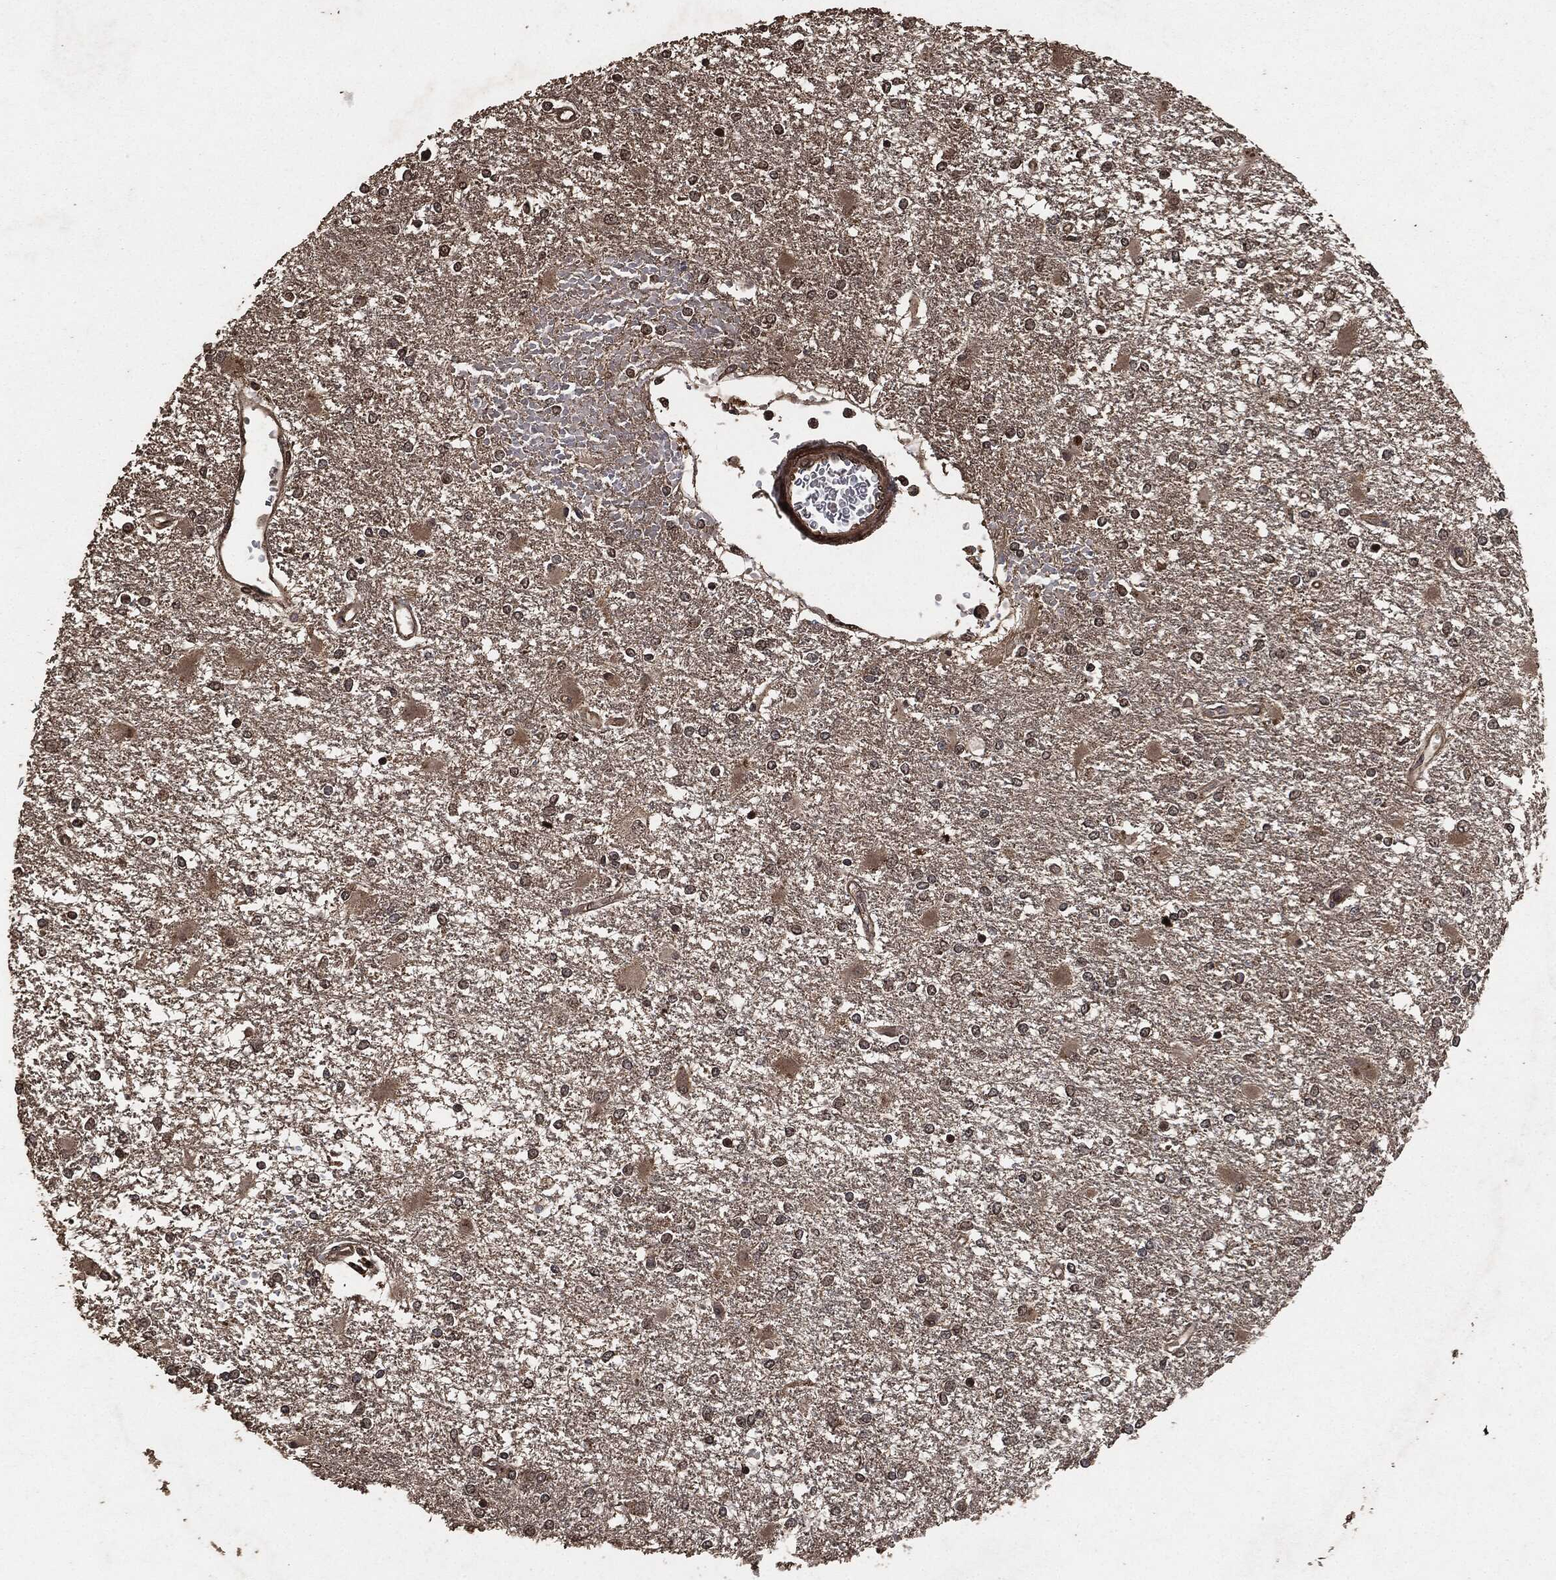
{"staining": {"intensity": "weak", "quantity": ">75%", "location": "cytoplasmic/membranous"}, "tissue": "glioma", "cell_type": "Tumor cells", "image_type": "cancer", "snomed": [{"axis": "morphology", "description": "Glioma, malignant, High grade"}, {"axis": "topography", "description": "Cerebral cortex"}], "caption": "Brown immunohistochemical staining in glioma reveals weak cytoplasmic/membranous positivity in approximately >75% of tumor cells.", "gene": "AKT1S1", "patient": {"sex": "male", "age": 79}}